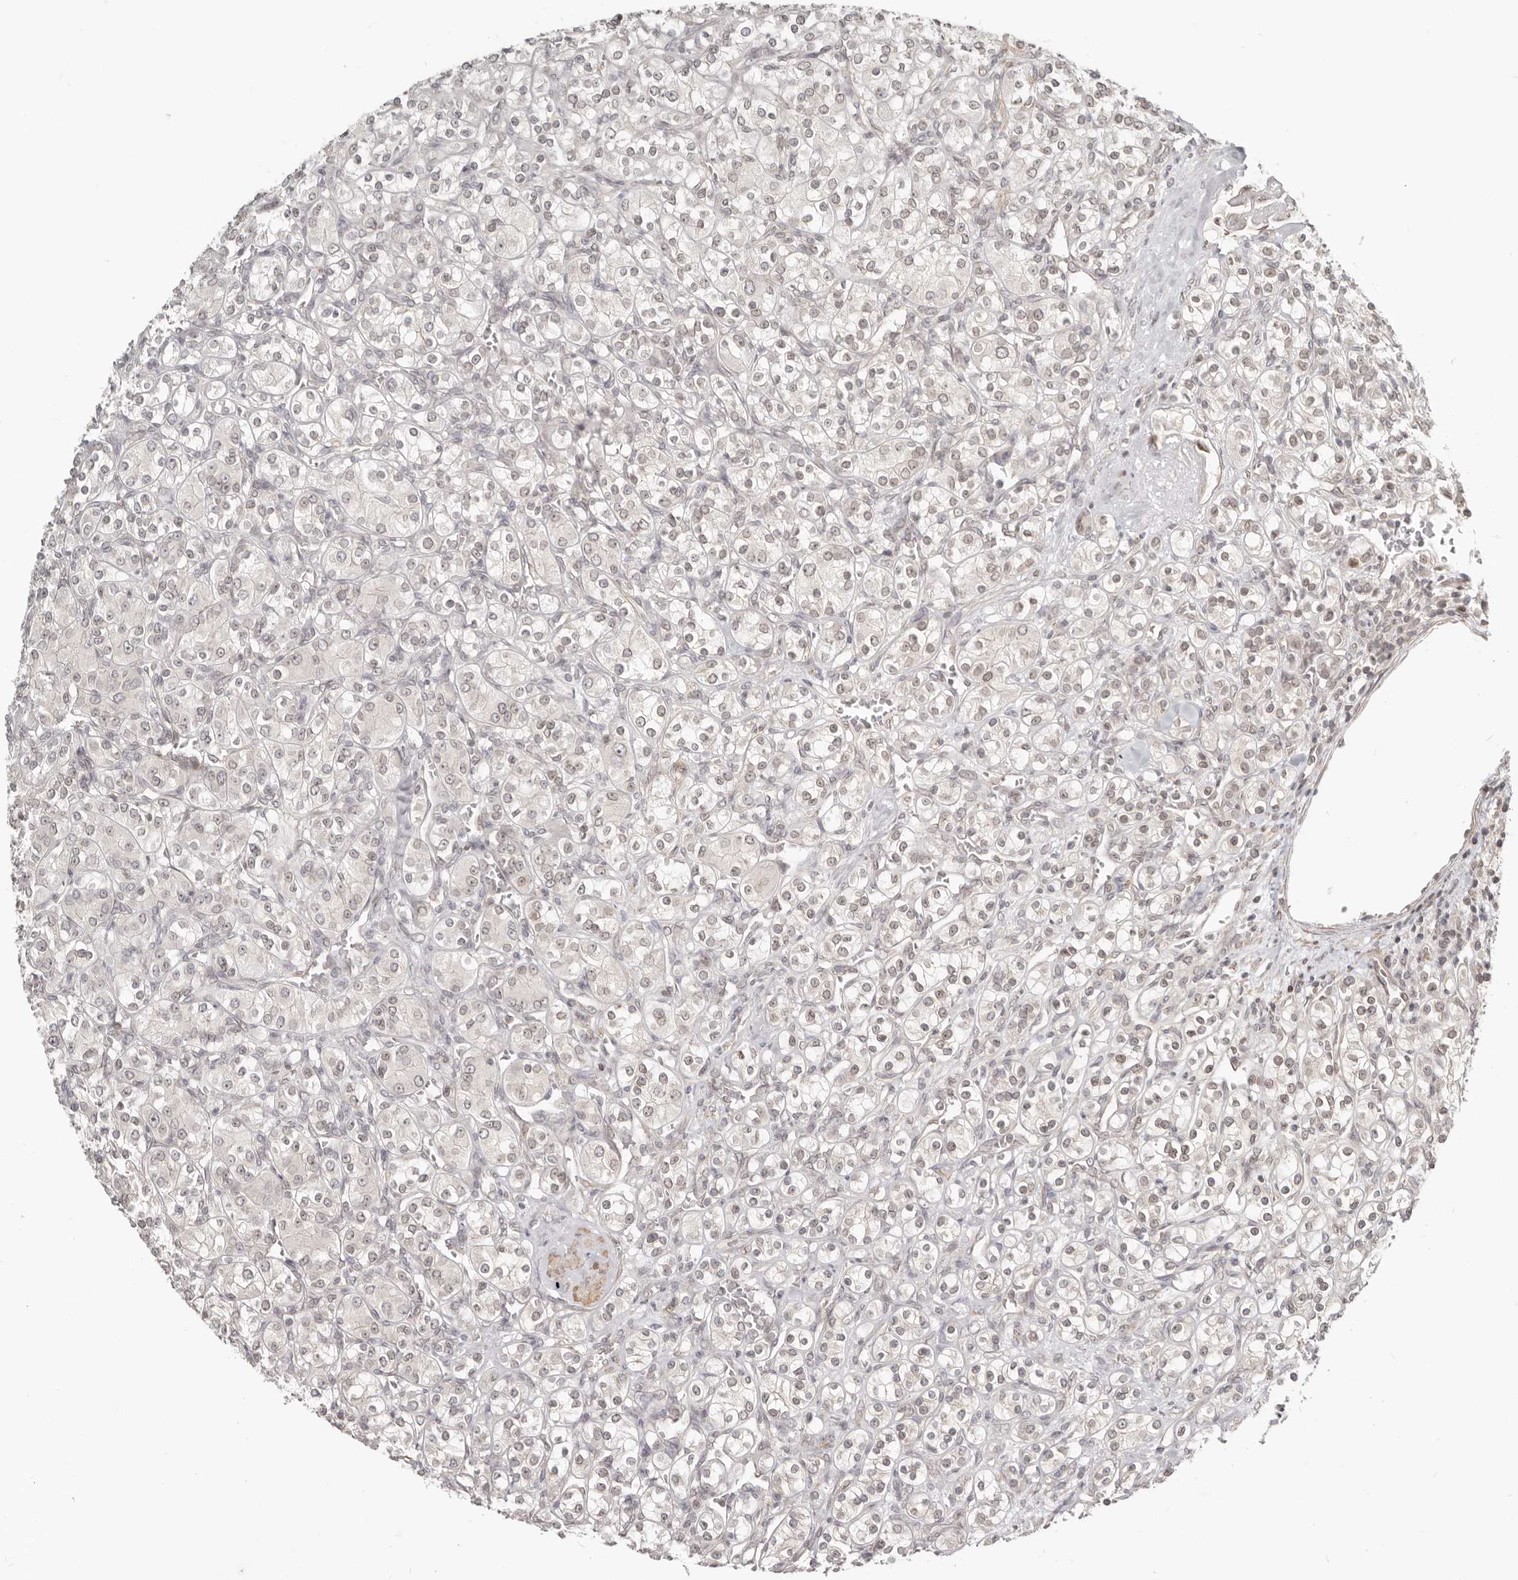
{"staining": {"intensity": "negative", "quantity": "none", "location": "none"}, "tissue": "renal cancer", "cell_type": "Tumor cells", "image_type": "cancer", "snomed": [{"axis": "morphology", "description": "Adenocarcinoma, NOS"}, {"axis": "topography", "description": "Kidney"}], "caption": "DAB immunohistochemical staining of renal cancer (adenocarcinoma) shows no significant positivity in tumor cells. The staining was performed using DAB to visualize the protein expression in brown, while the nuclei were stained in blue with hematoxylin (Magnification: 20x).", "gene": "NUP153", "patient": {"sex": "male", "age": 77}}